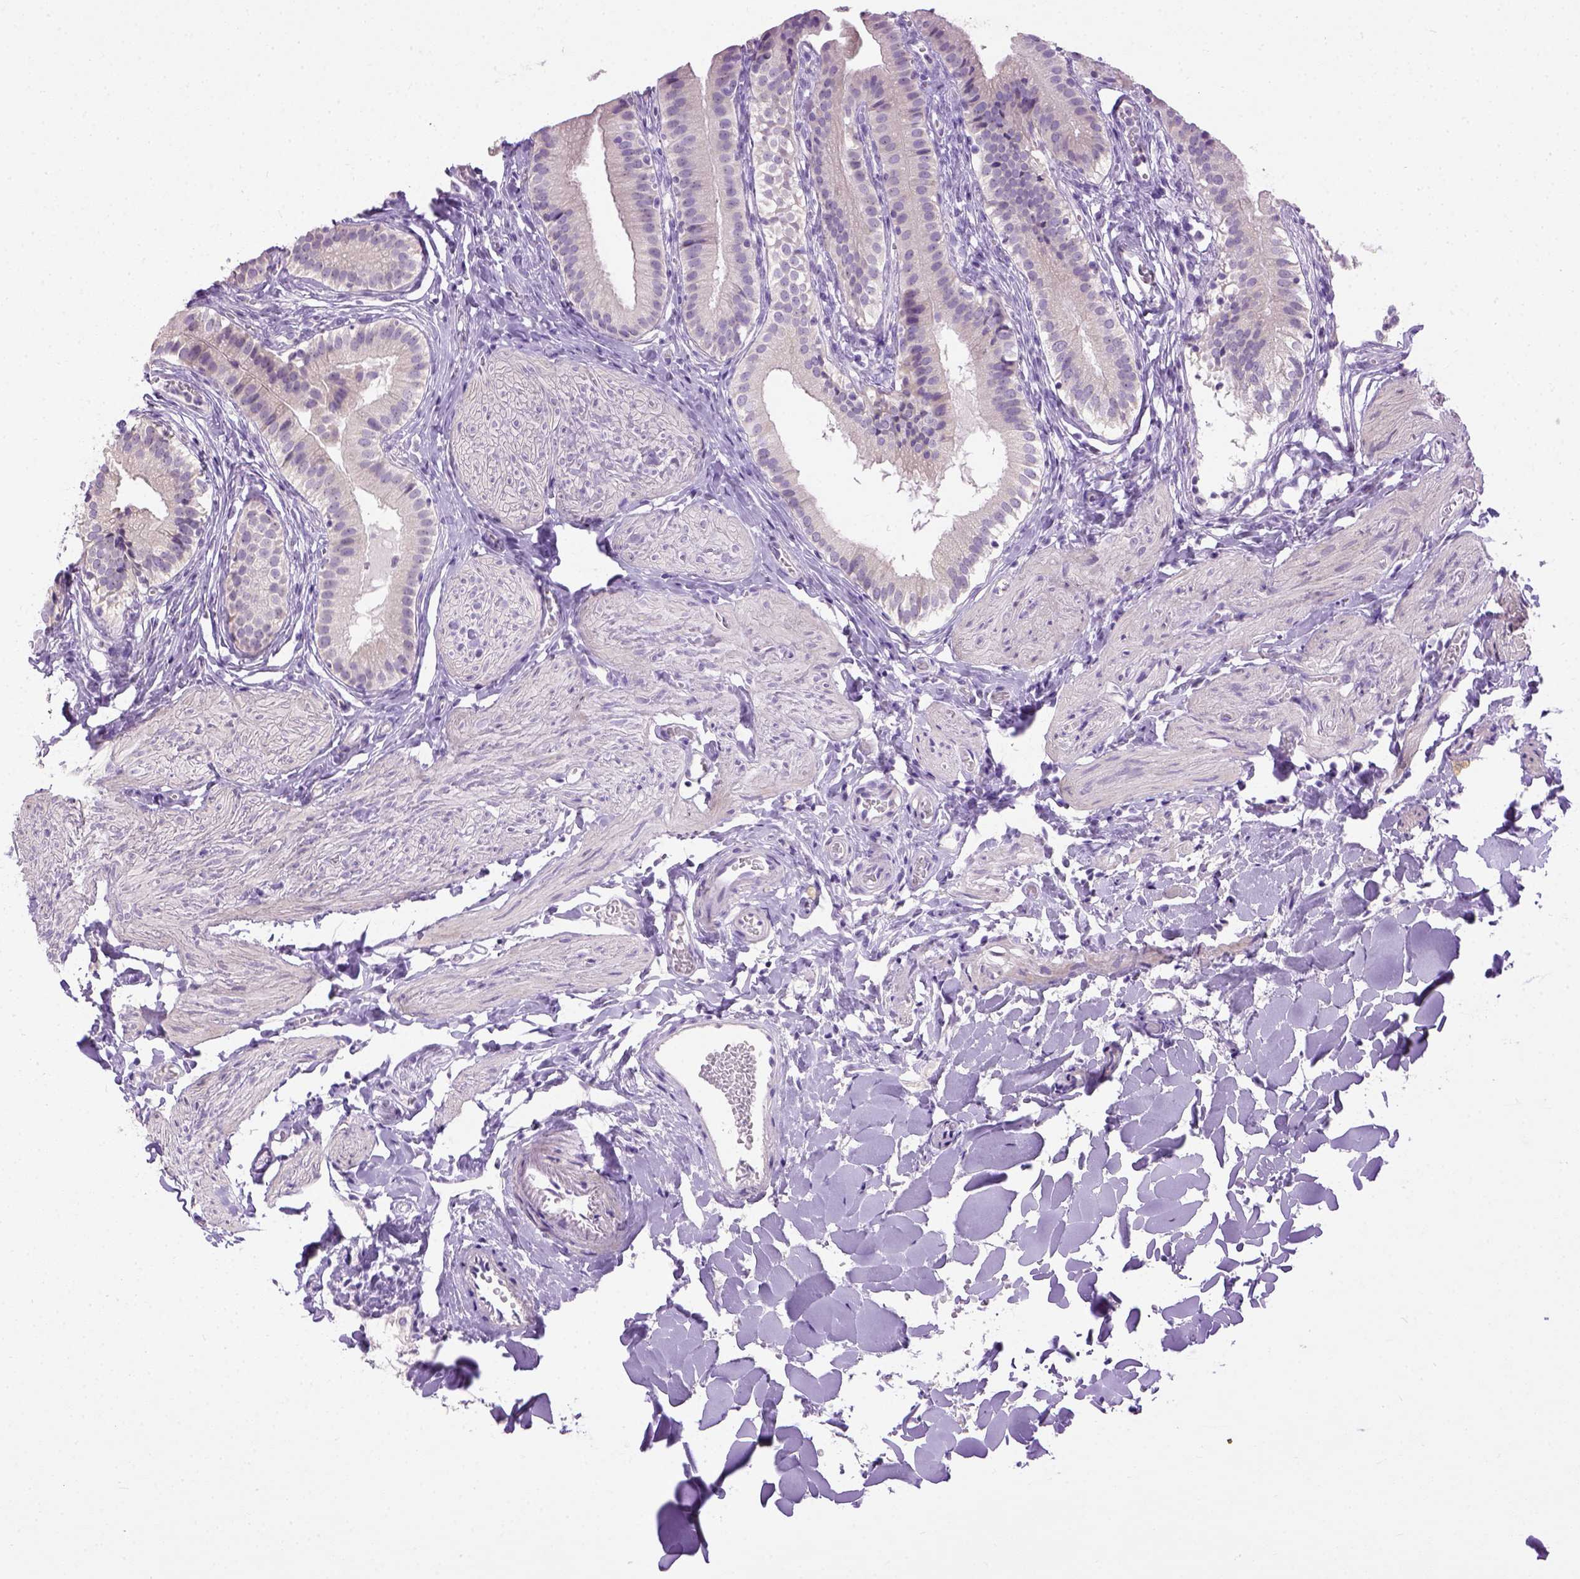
{"staining": {"intensity": "negative", "quantity": "none", "location": "none"}, "tissue": "gallbladder", "cell_type": "Glandular cells", "image_type": "normal", "snomed": [{"axis": "morphology", "description": "Normal tissue, NOS"}, {"axis": "topography", "description": "Gallbladder"}], "caption": "This is an immunohistochemistry histopathology image of benign gallbladder. There is no positivity in glandular cells.", "gene": "UTP4", "patient": {"sex": "female", "age": 47}}